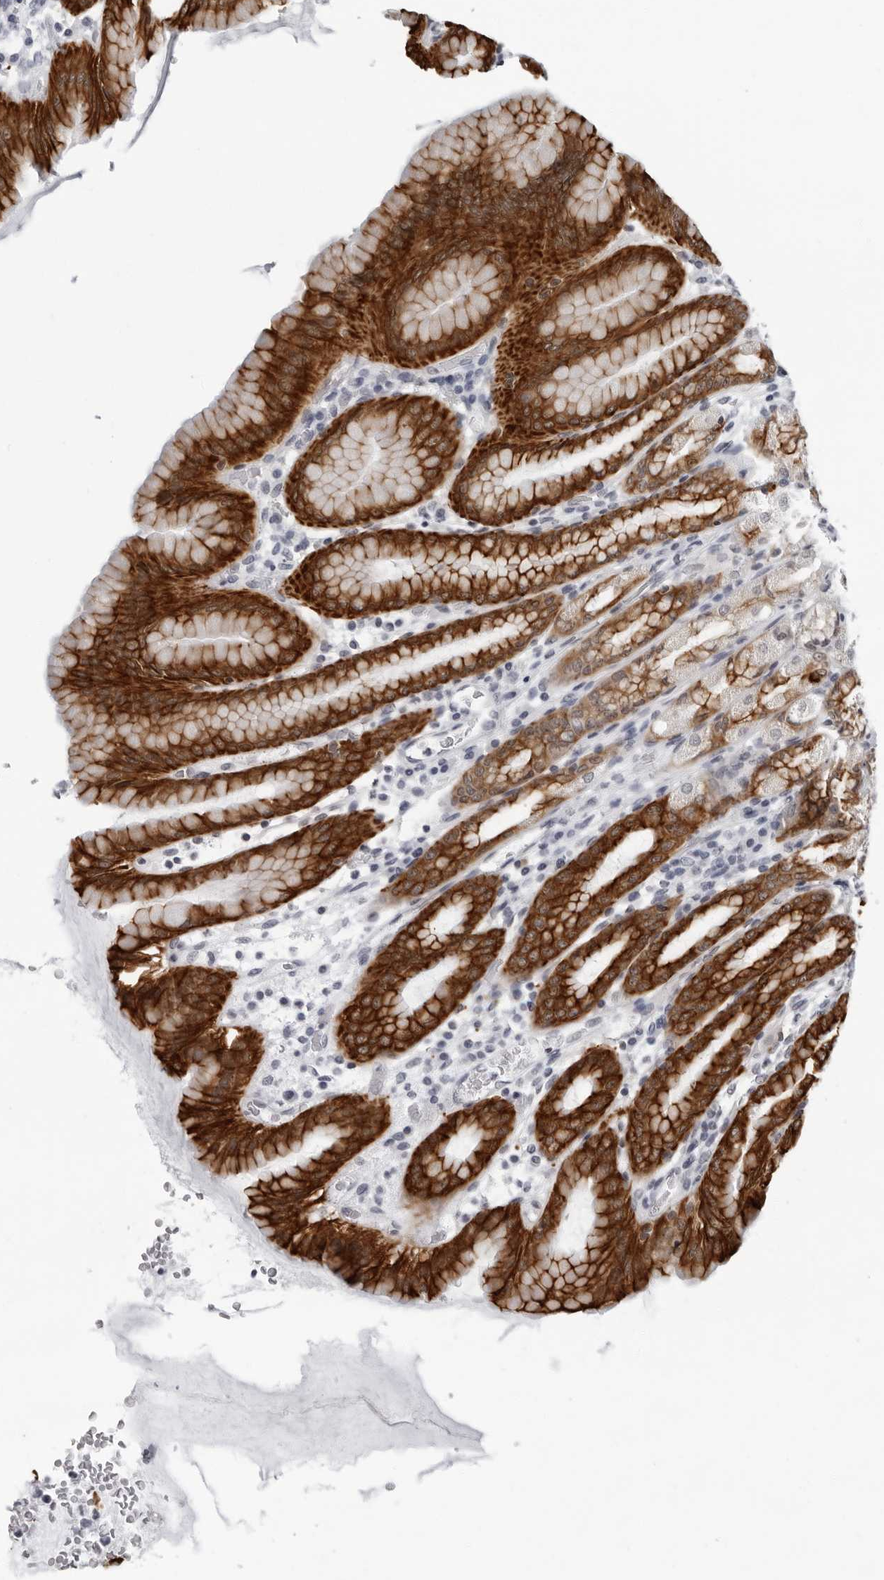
{"staining": {"intensity": "strong", "quantity": "25%-75%", "location": "cytoplasmic/membranous"}, "tissue": "stomach", "cell_type": "Glandular cells", "image_type": "normal", "snomed": [{"axis": "morphology", "description": "Normal tissue, NOS"}, {"axis": "topography", "description": "Stomach, upper"}], "caption": "DAB immunohistochemical staining of unremarkable human stomach exhibits strong cytoplasmic/membranous protein expression in about 25%-75% of glandular cells.", "gene": "CCDC28B", "patient": {"sex": "male", "age": 68}}